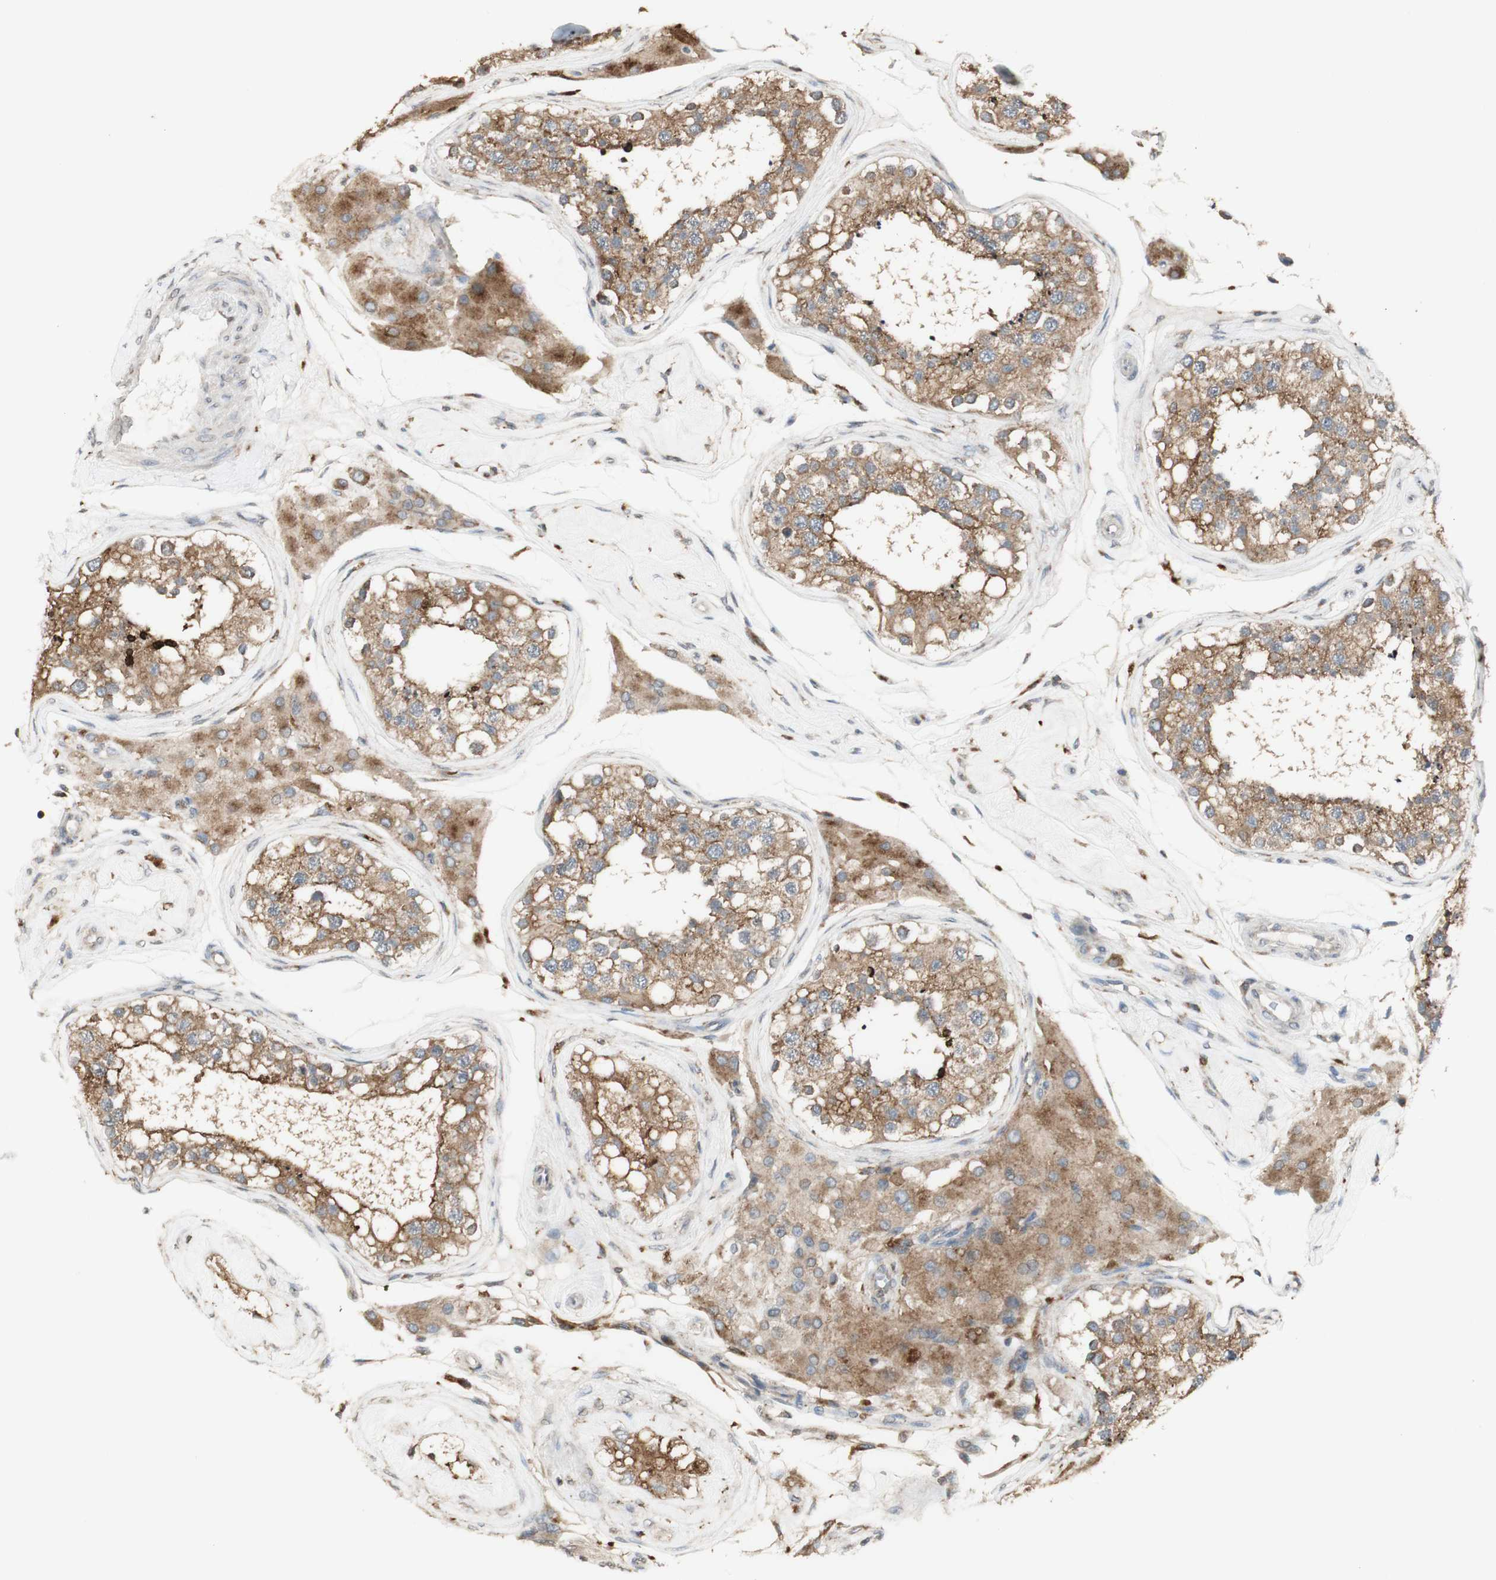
{"staining": {"intensity": "moderate", "quantity": ">75%", "location": "cytoplasmic/membranous"}, "tissue": "testis", "cell_type": "Cells in seminiferous ducts", "image_type": "normal", "snomed": [{"axis": "morphology", "description": "Normal tissue, NOS"}, {"axis": "topography", "description": "Testis"}], "caption": "The micrograph demonstrates immunohistochemical staining of normal testis. There is moderate cytoplasmic/membranous positivity is seen in approximately >75% of cells in seminiferous ducts. Using DAB (3,3'-diaminobenzidine) (brown) and hematoxylin (blue) stains, captured at high magnification using brightfield microscopy.", "gene": "ATP6V1E1", "patient": {"sex": "male", "age": 68}}